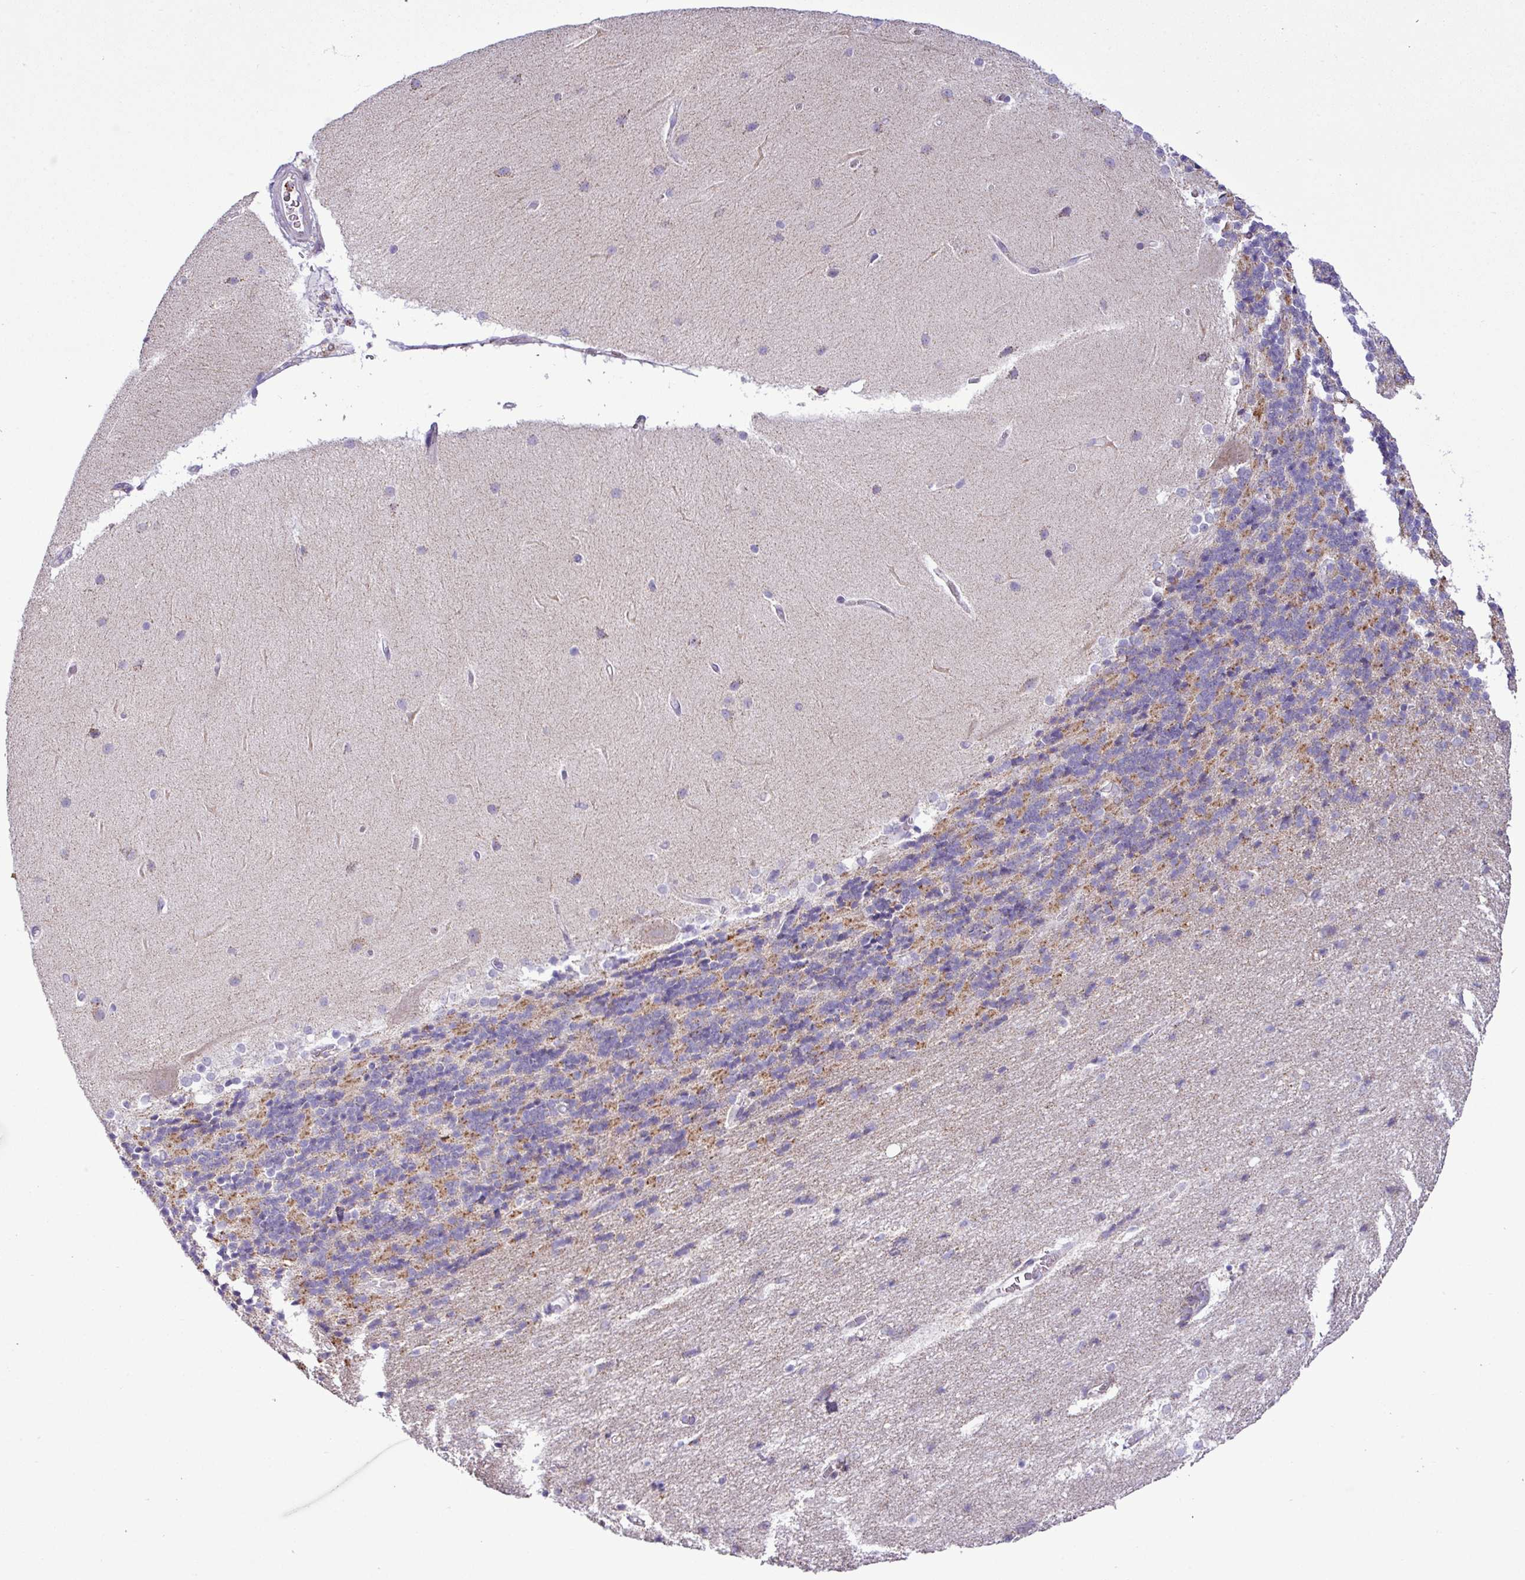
{"staining": {"intensity": "moderate", "quantity": "25%-75%", "location": "cytoplasmic/membranous"}, "tissue": "cerebellum", "cell_type": "Cells in granular layer", "image_type": "normal", "snomed": [{"axis": "morphology", "description": "Normal tissue, NOS"}, {"axis": "topography", "description": "Cerebellum"}], "caption": "DAB (3,3'-diaminobenzidine) immunohistochemical staining of unremarkable human cerebellum reveals moderate cytoplasmic/membranous protein positivity in approximately 25%-75% of cells in granular layer.", "gene": "SGPP1", "patient": {"sex": "female", "age": 54}}